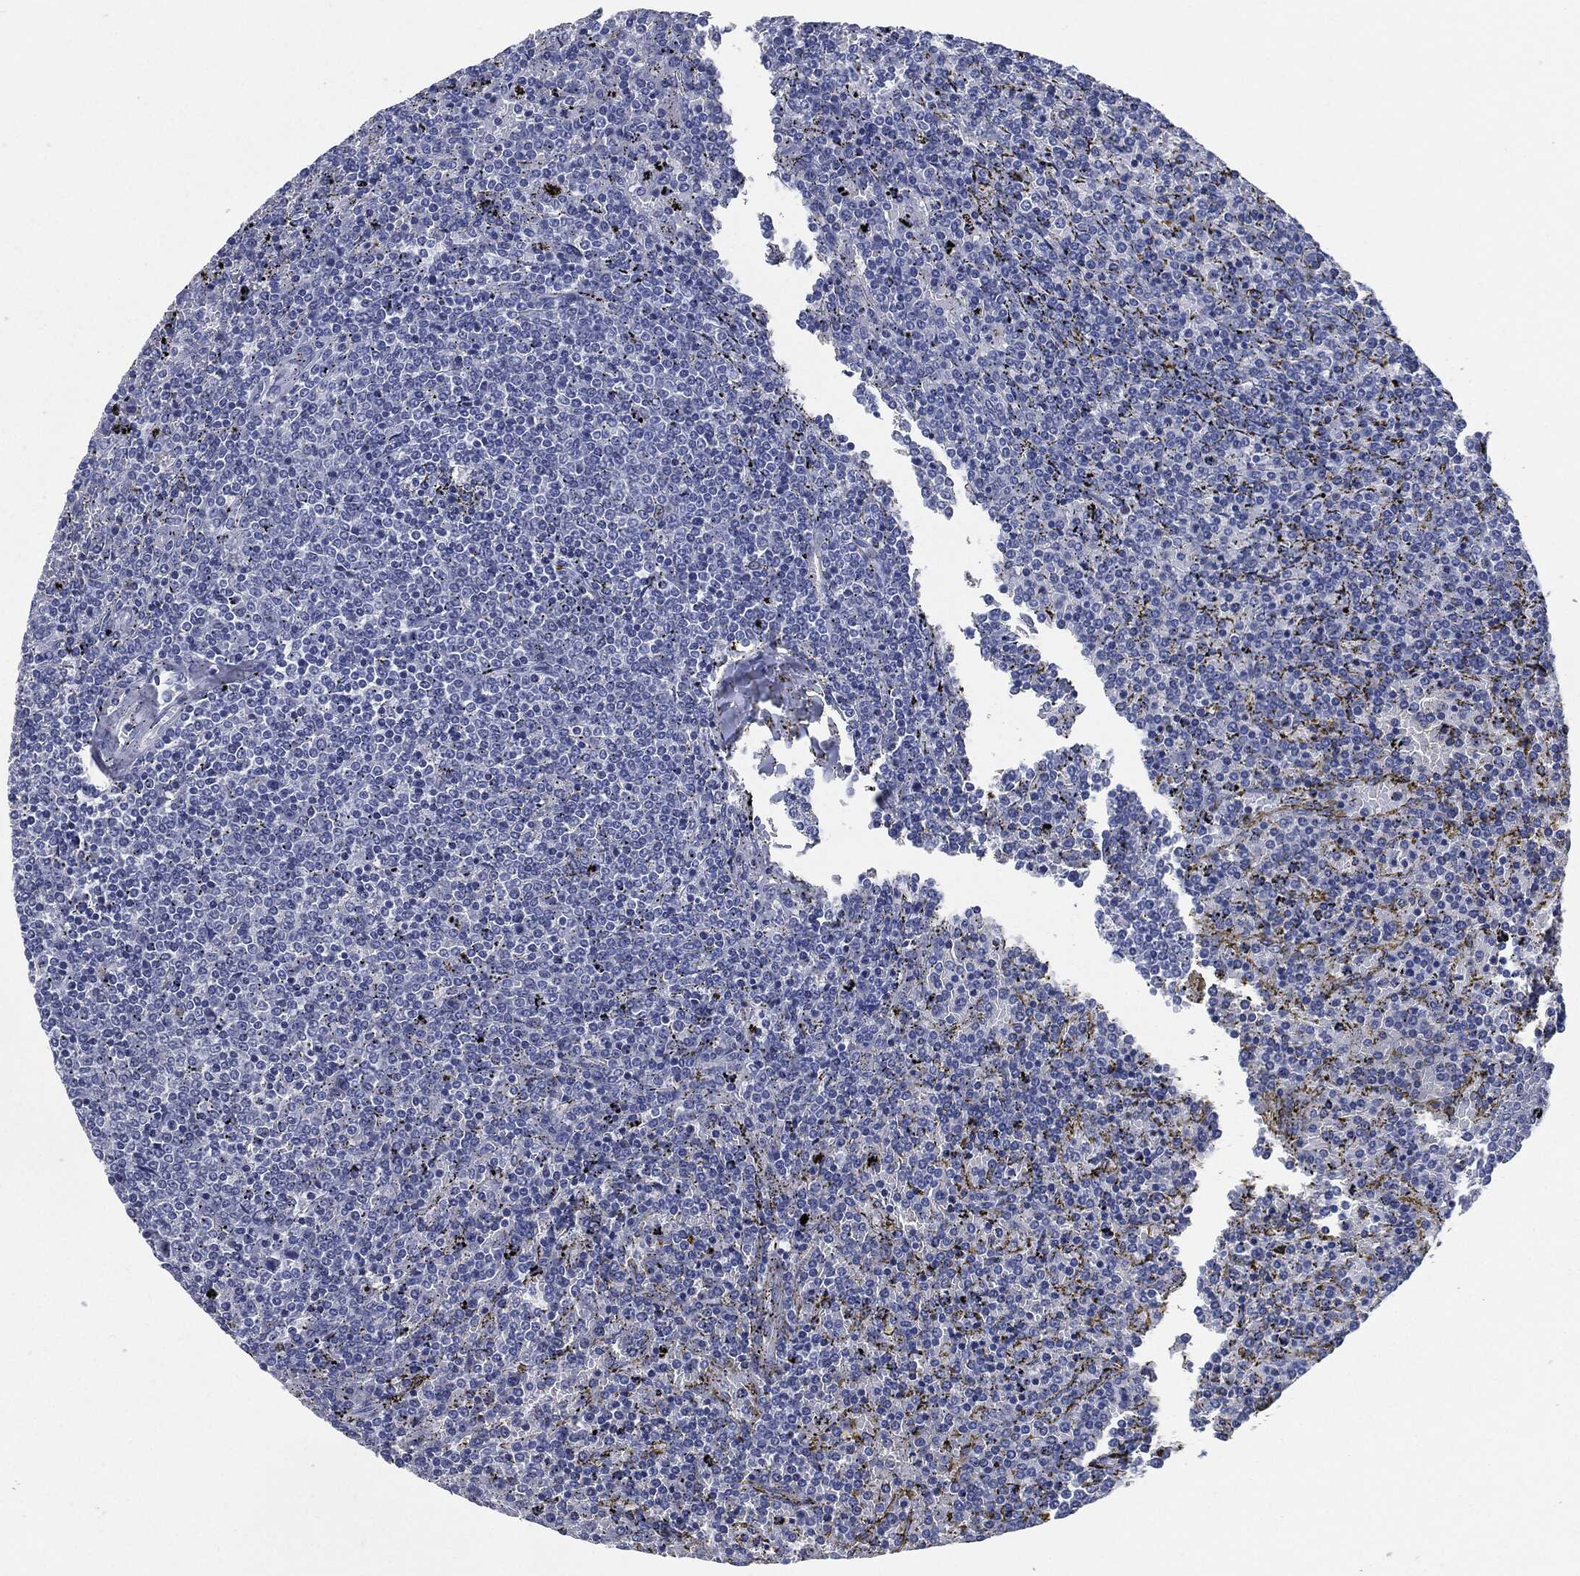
{"staining": {"intensity": "negative", "quantity": "none", "location": "none"}, "tissue": "lymphoma", "cell_type": "Tumor cells", "image_type": "cancer", "snomed": [{"axis": "morphology", "description": "Malignant lymphoma, non-Hodgkin's type, Low grade"}, {"axis": "topography", "description": "Spleen"}], "caption": "The histopathology image reveals no significant expression in tumor cells of malignant lymphoma, non-Hodgkin's type (low-grade).", "gene": "CD27", "patient": {"sex": "female", "age": 77}}